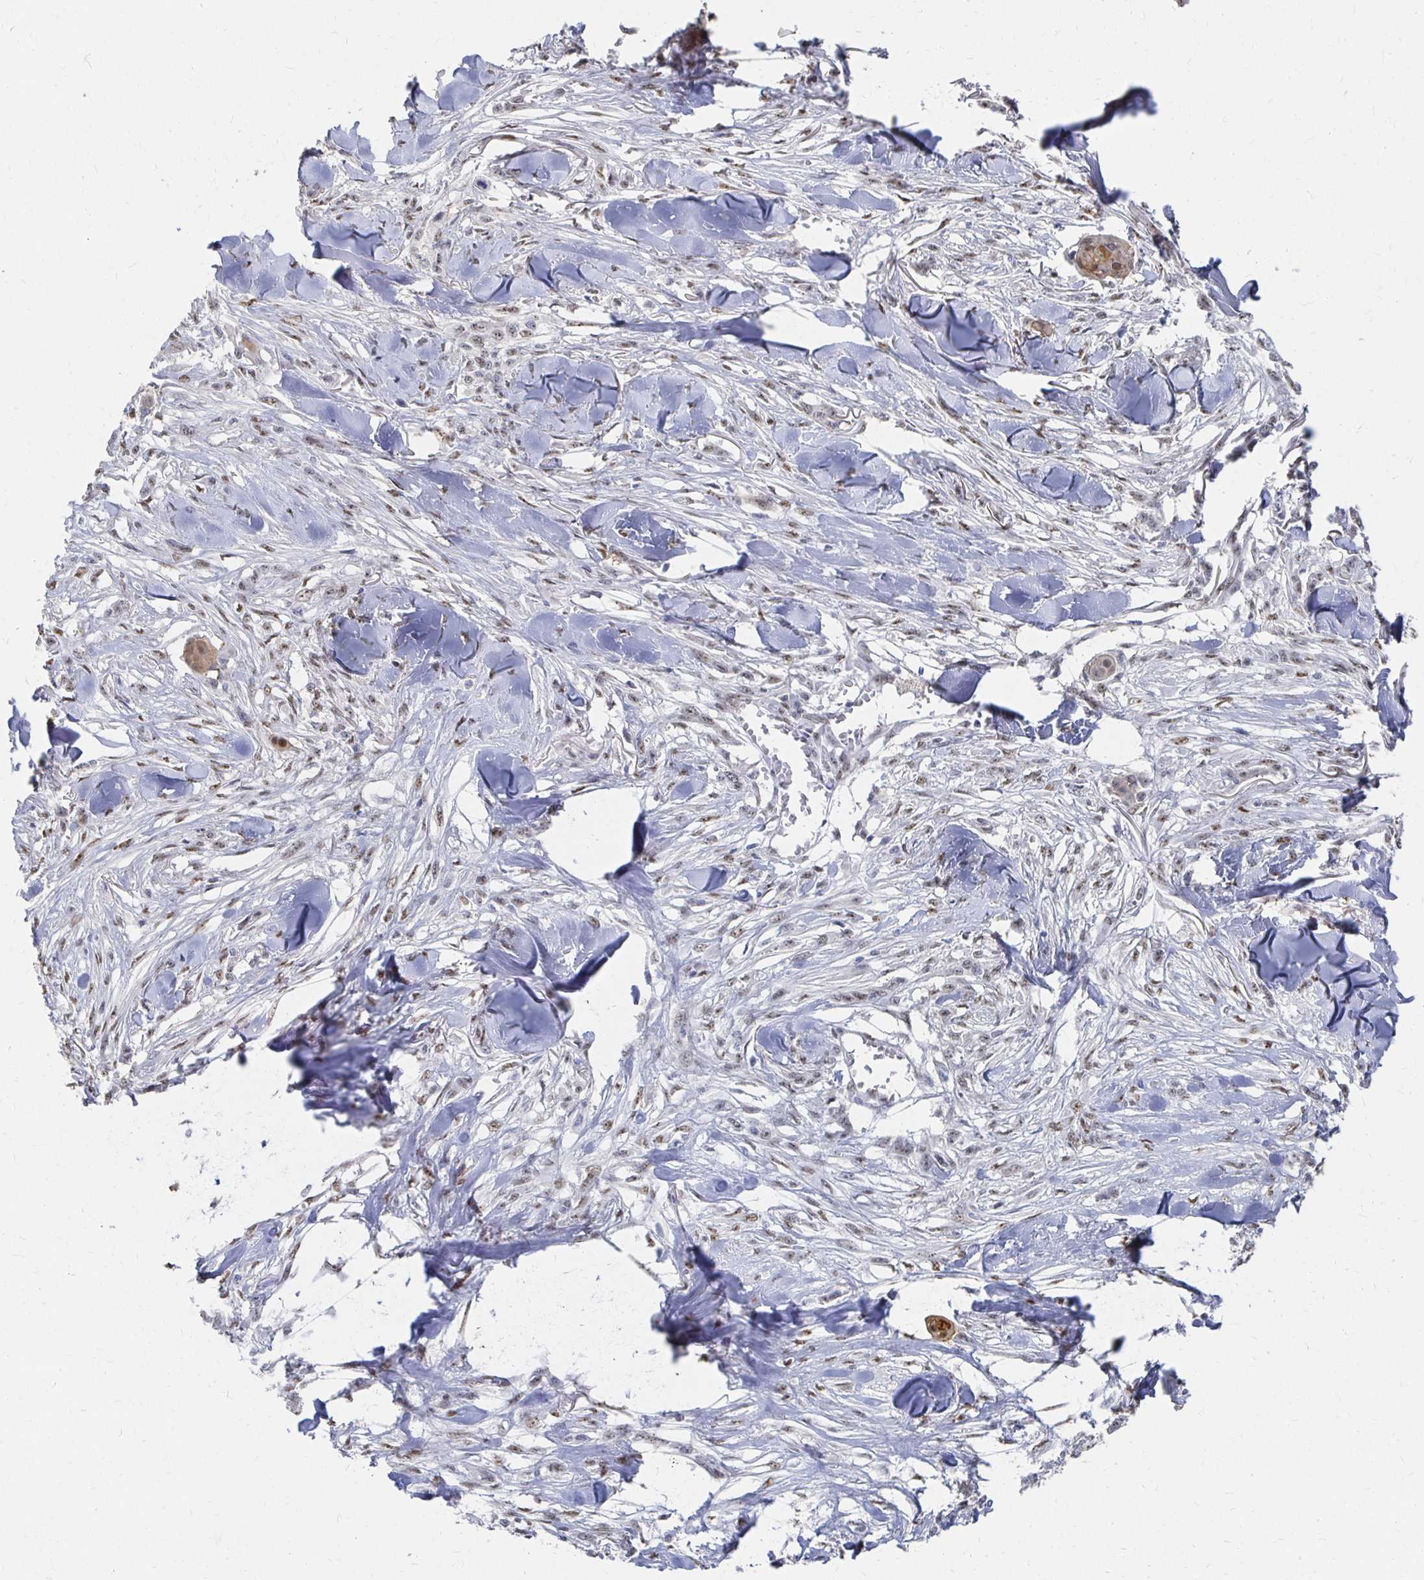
{"staining": {"intensity": "moderate", "quantity": ">75%", "location": "nuclear"}, "tissue": "skin cancer", "cell_type": "Tumor cells", "image_type": "cancer", "snomed": [{"axis": "morphology", "description": "Squamous cell carcinoma, NOS"}, {"axis": "topography", "description": "Skin"}], "caption": "This photomicrograph displays skin cancer stained with immunohistochemistry to label a protein in brown. The nuclear of tumor cells show moderate positivity for the protein. Nuclei are counter-stained blue.", "gene": "CLIC3", "patient": {"sex": "female", "age": 59}}